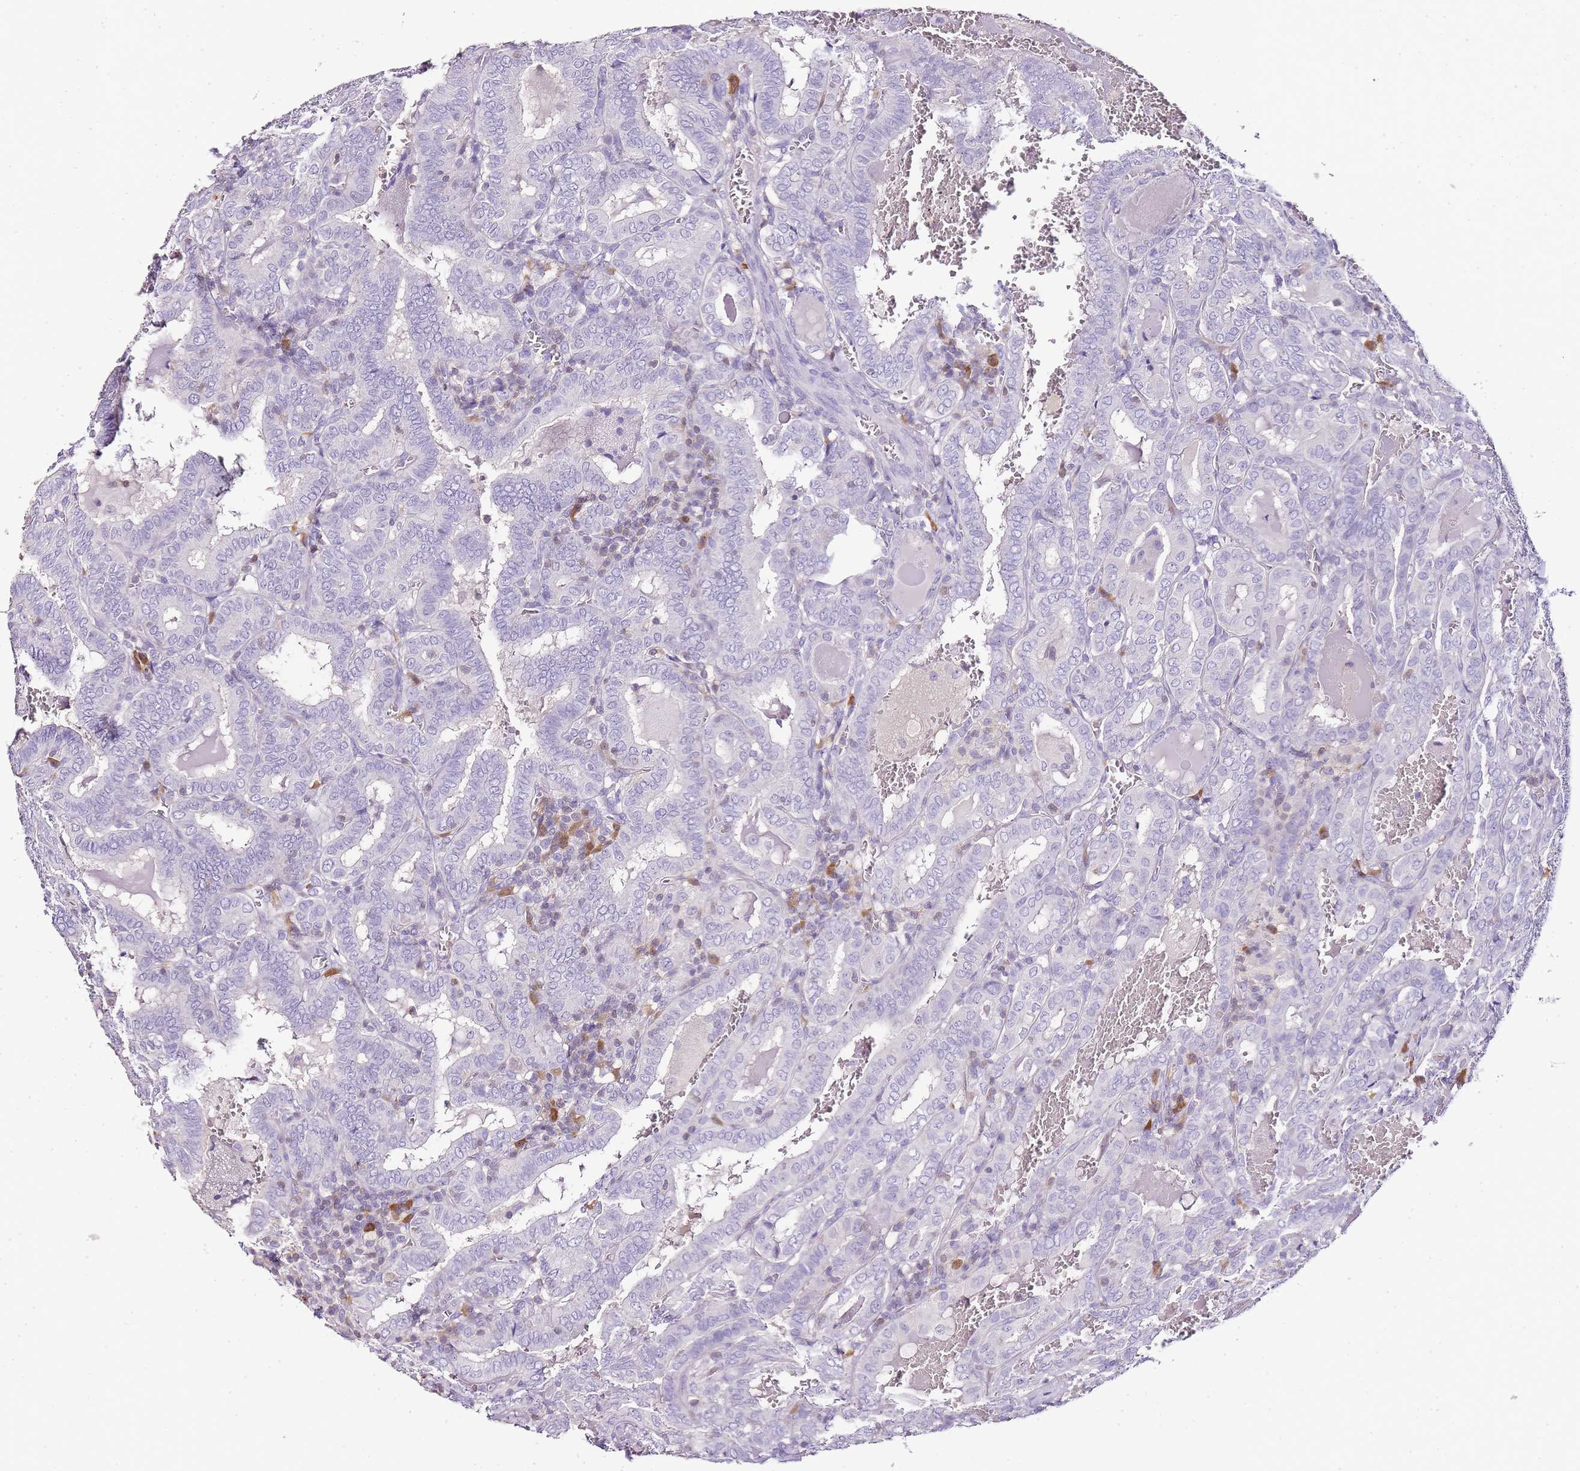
{"staining": {"intensity": "negative", "quantity": "none", "location": "none"}, "tissue": "thyroid cancer", "cell_type": "Tumor cells", "image_type": "cancer", "snomed": [{"axis": "morphology", "description": "Papillary adenocarcinoma, NOS"}, {"axis": "topography", "description": "Thyroid gland"}], "caption": "Tumor cells show no significant positivity in thyroid cancer (papillary adenocarcinoma). The staining is performed using DAB (3,3'-diaminobenzidine) brown chromogen with nuclei counter-stained in using hematoxylin.", "gene": "ZBP1", "patient": {"sex": "female", "age": 72}}